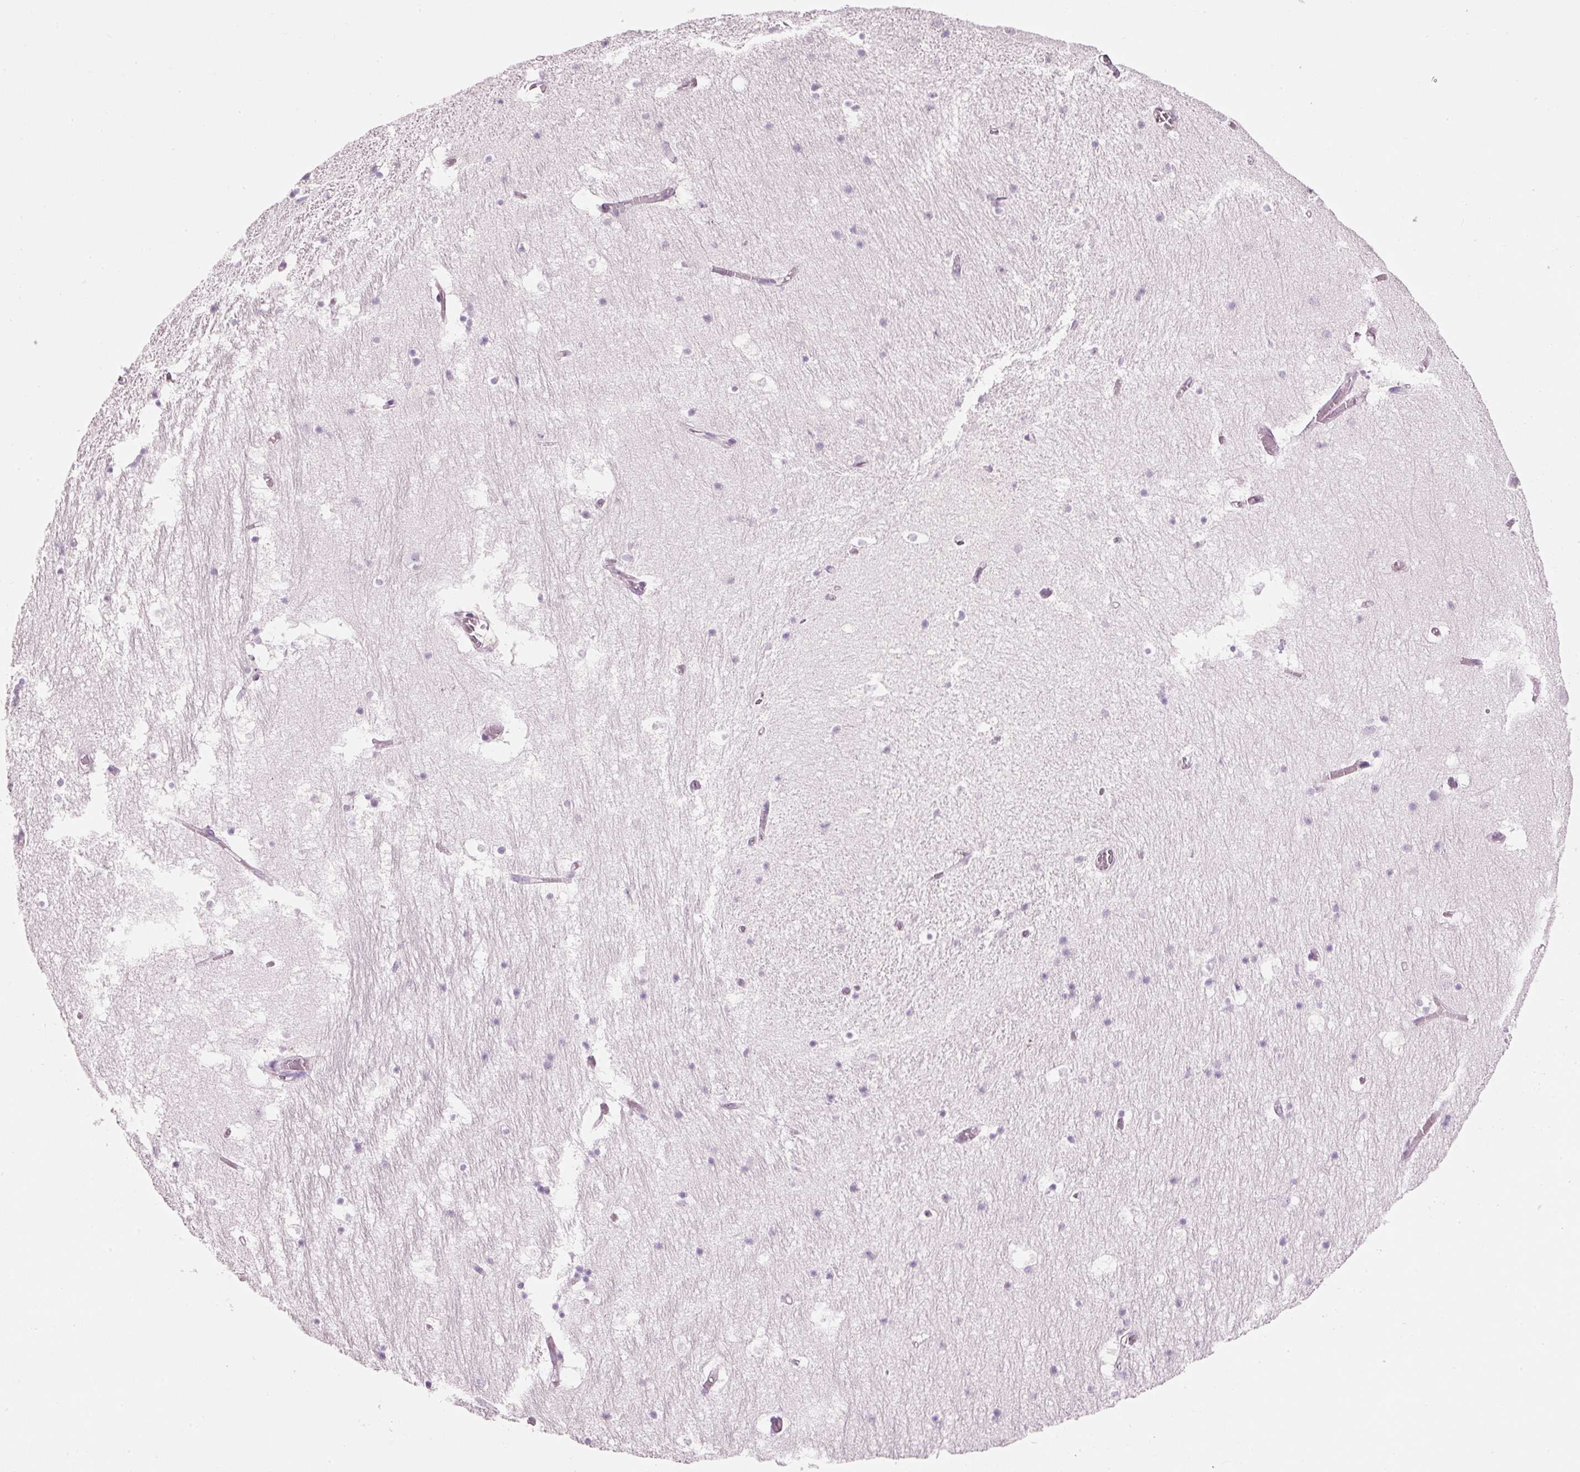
{"staining": {"intensity": "negative", "quantity": "none", "location": "none"}, "tissue": "hippocampus", "cell_type": "Glial cells", "image_type": "normal", "snomed": [{"axis": "morphology", "description": "Normal tissue, NOS"}, {"axis": "topography", "description": "Hippocampus"}], "caption": "The photomicrograph reveals no staining of glial cells in unremarkable hippocampus.", "gene": "CMA1", "patient": {"sex": "female", "age": 52}}